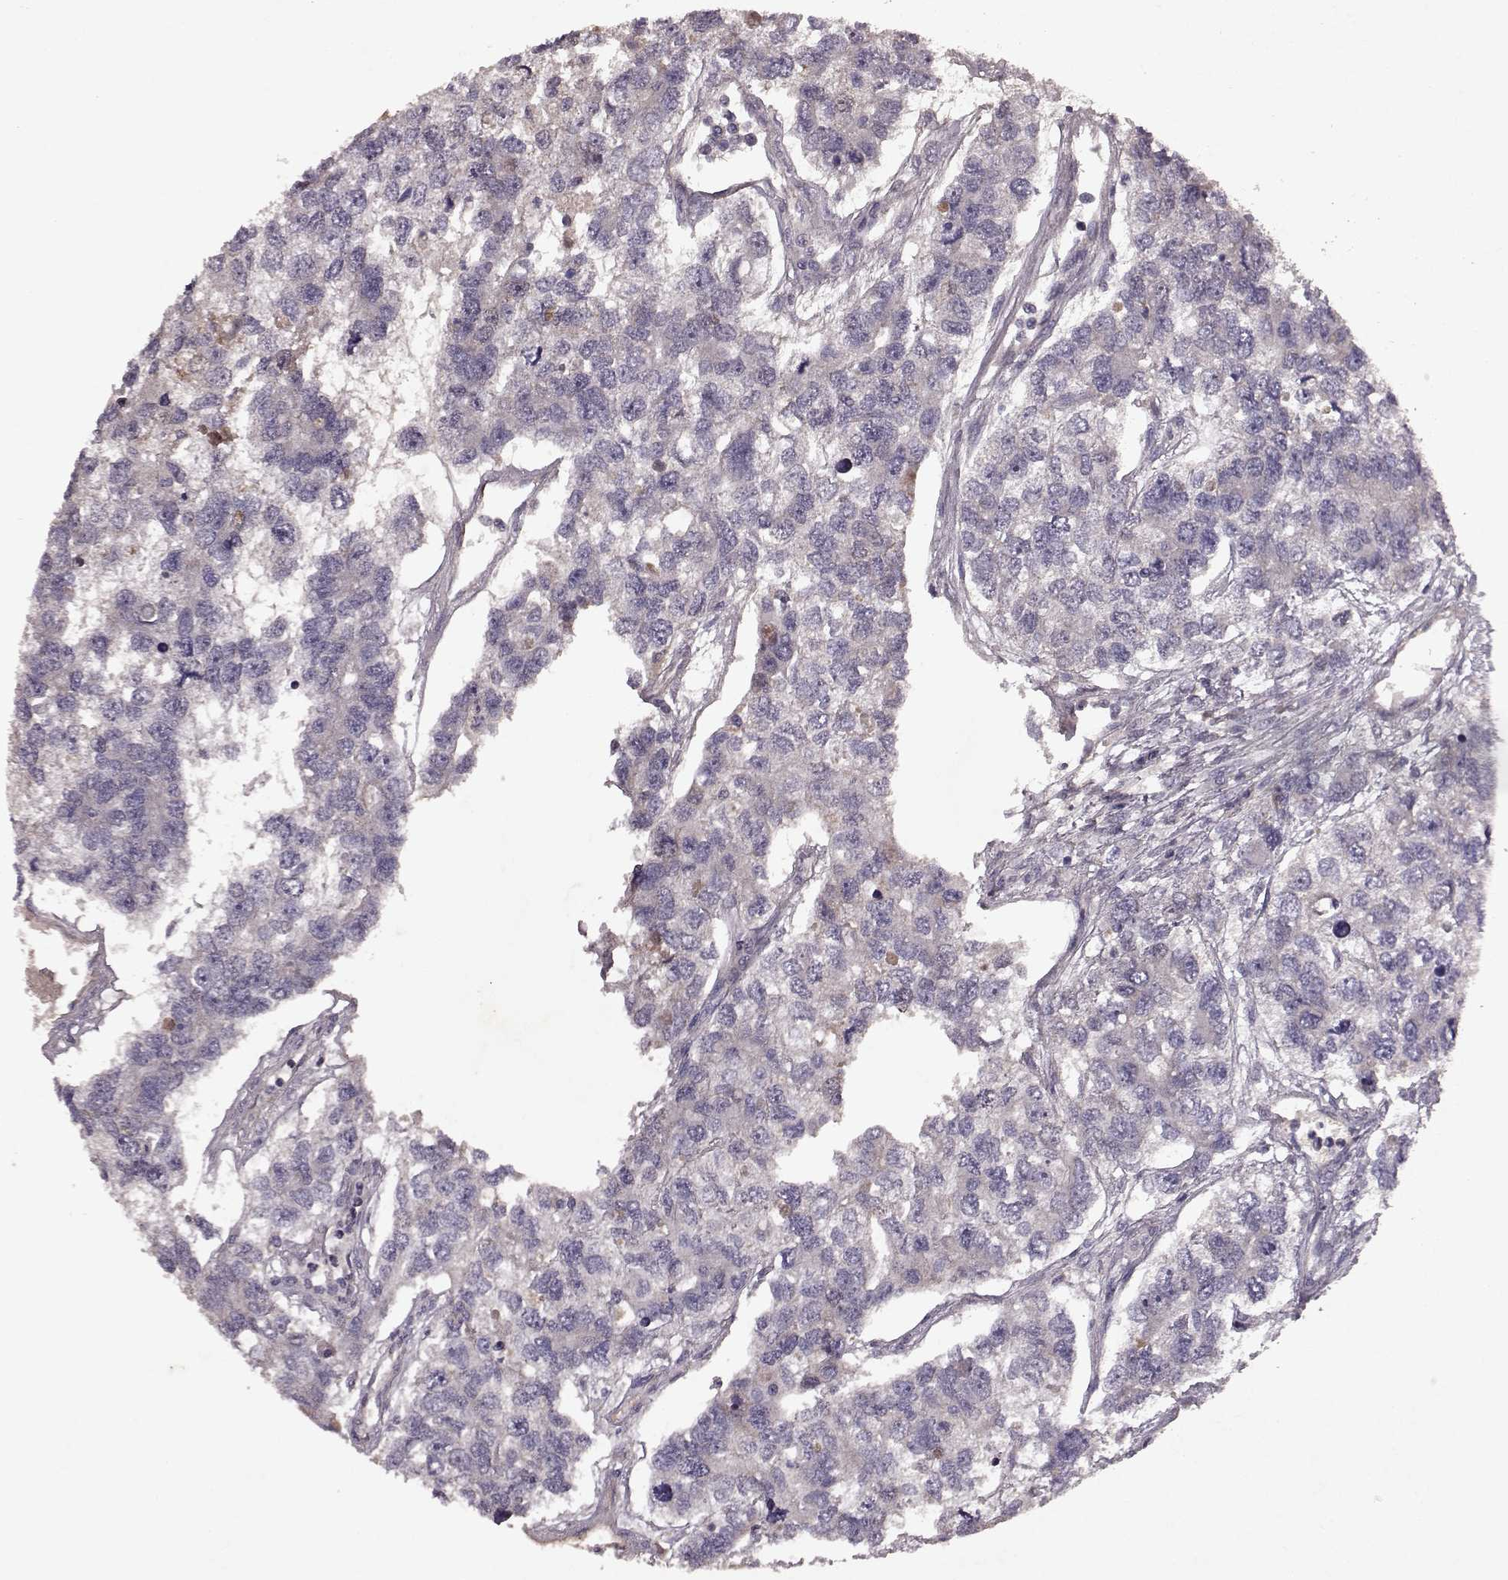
{"staining": {"intensity": "negative", "quantity": "none", "location": "none"}, "tissue": "testis cancer", "cell_type": "Tumor cells", "image_type": "cancer", "snomed": [{"axis": "morphology", "description": "Seminoma, NOS"}, {"axis": "topography", "description": "Testis"}], "caption": "DAB immunohistochemical staining of human testis seminoma reveals no significant positivity in tumor cells. (Stains: DAB immunohistochemistry (IHC) with hematoxylin counter stain, Microscopy: brightfield microscopy at high magnification).", "gene": "FRRS1L", "patient": {"sex": "male", "age": 52}}